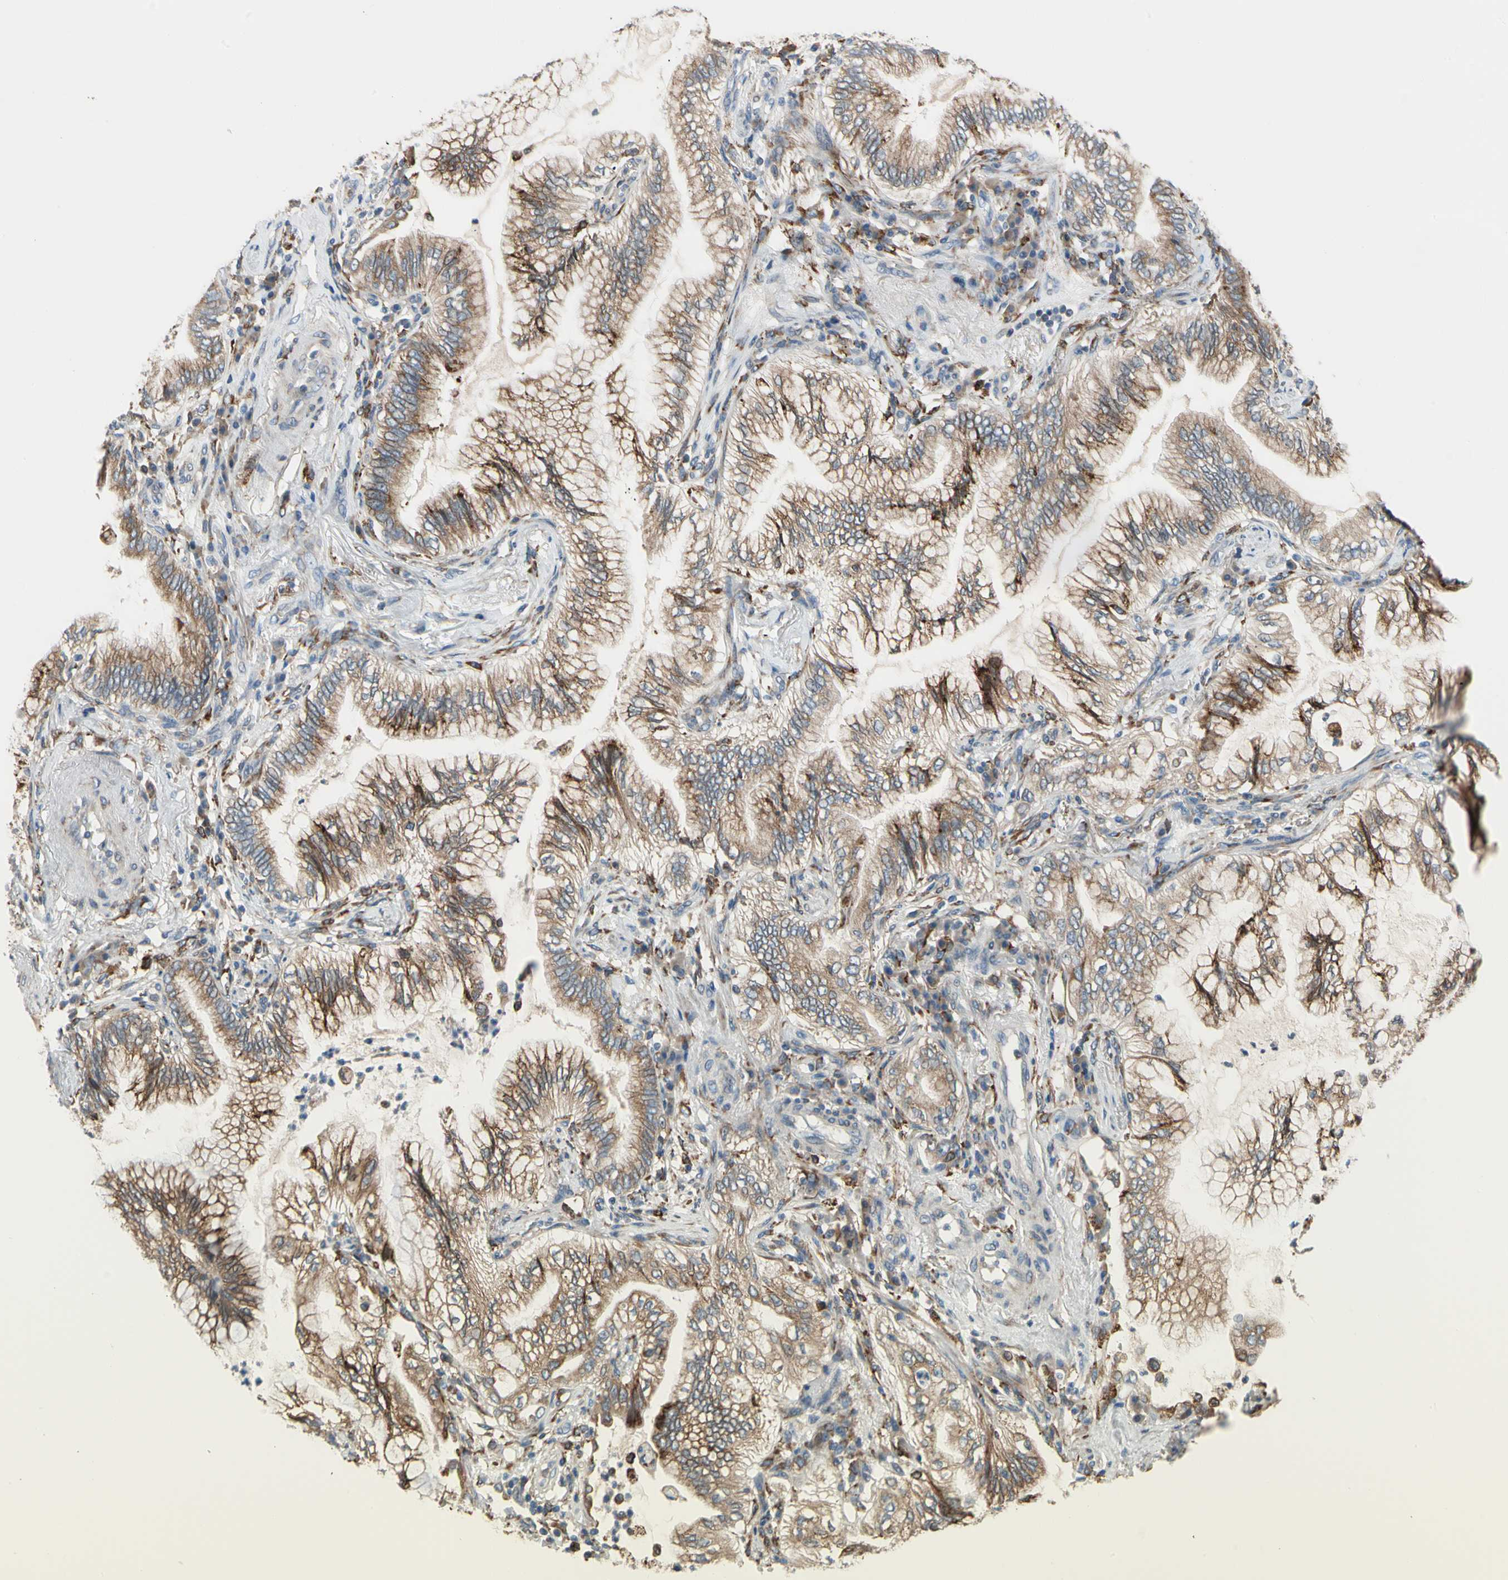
{"staining": {"intensity": "moderate", "quantity": ">75%", "location": "cytoplasmic/membranous"}, "tissue": "lung cancer", "cell_type": "Tumor cells", "image_type": "cancer", "snomed": [{"axis": "morphology", "description": "Normal tissue, NOS"}, {"axis": "morphology", "description": "Adenocarcinoma, NOS"}, {"axis": "topography", "description": "Bronchus"}, {"axis": "topography", "description": "Lung"}], "caption": "Lung cancer (adenocarcinoma) stained with immunohistochemistry (IHC) exhibits moderate cytoplasmic/membranous expression in approximately >75% of tumor cells.", "gene": "LRPAP1", "patient": {"sex": "female", "age": 70}}